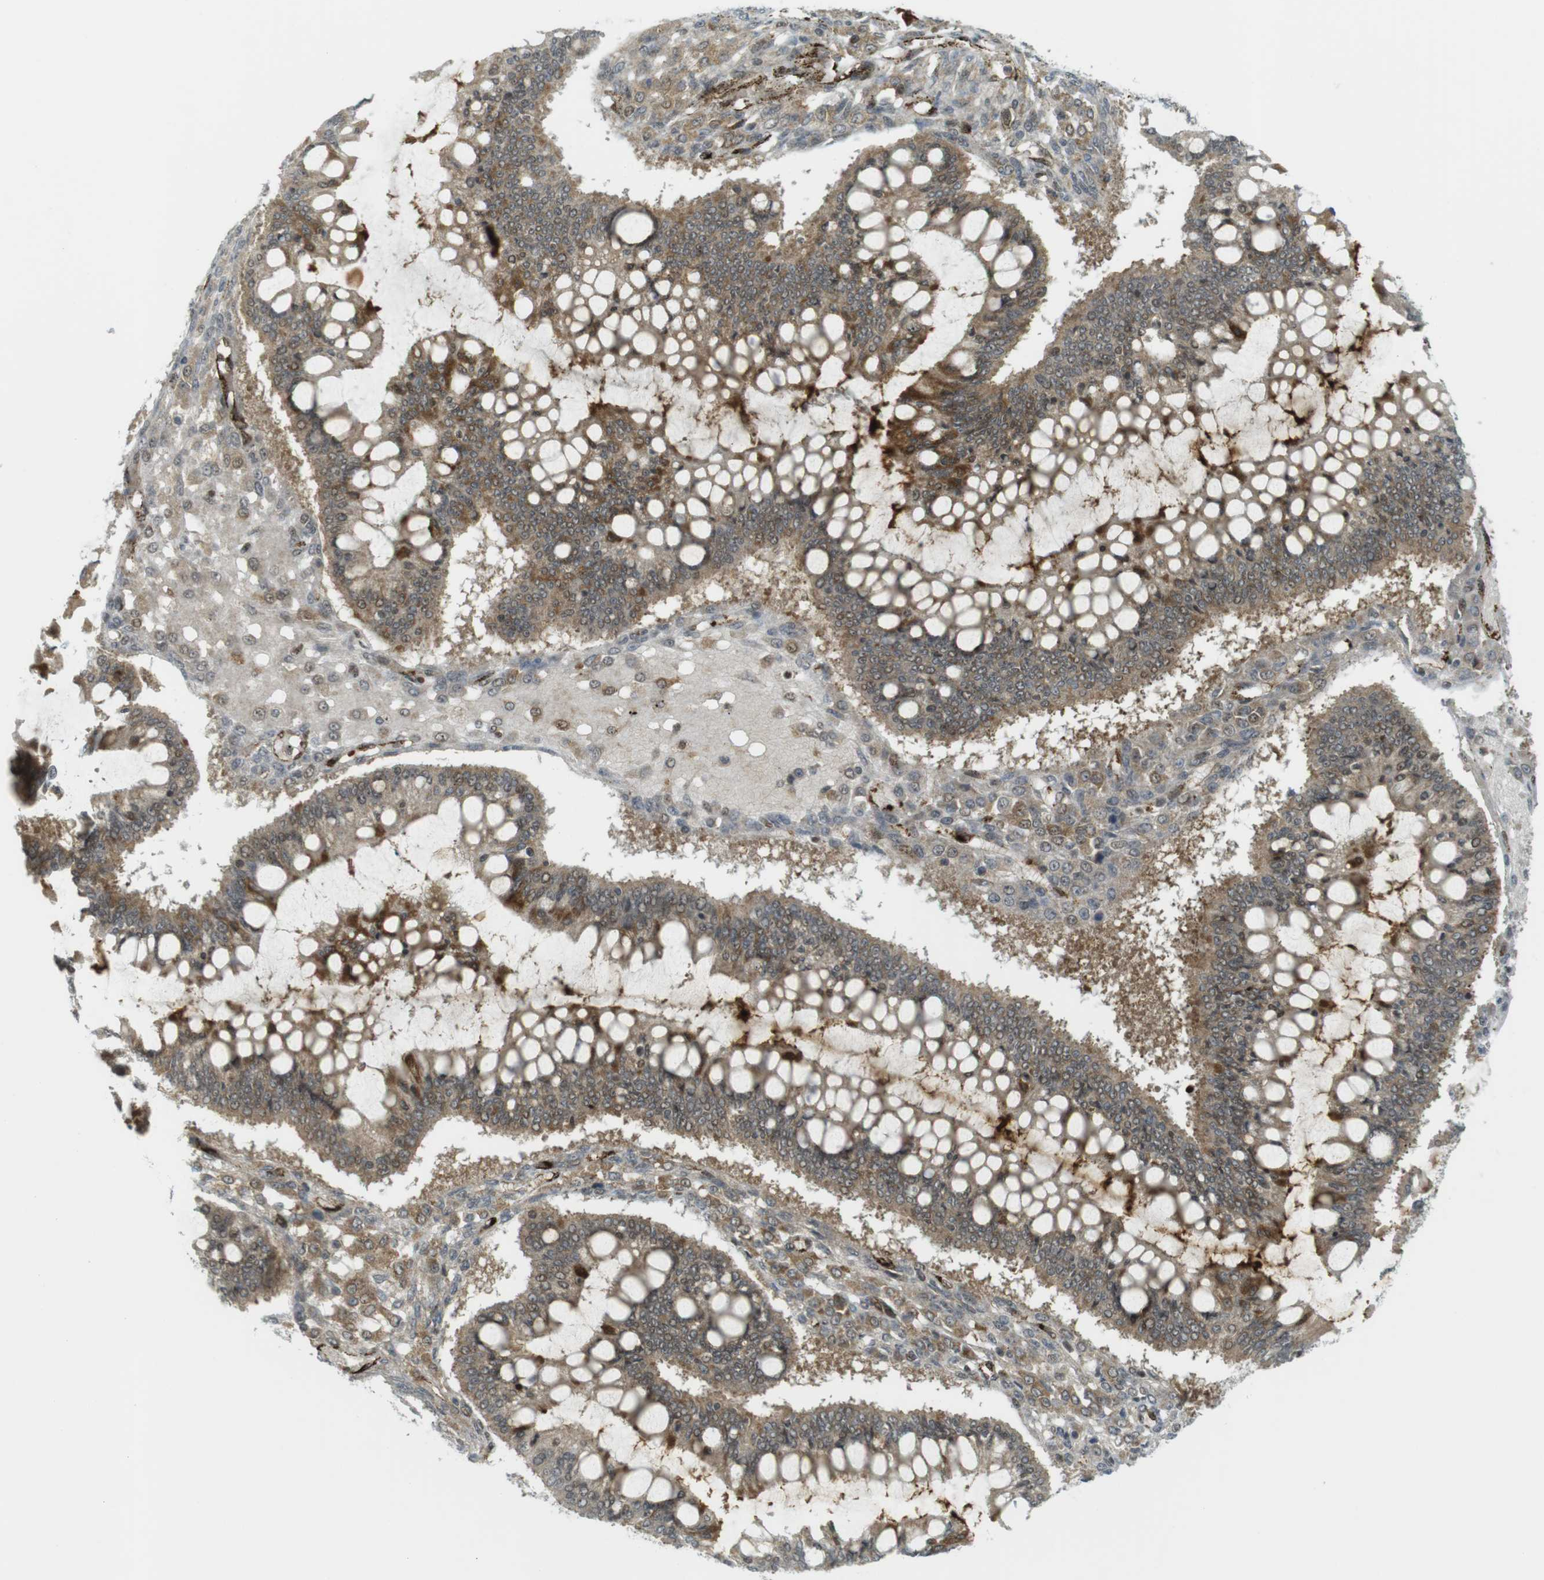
{"staining": {"intensity": "moderate", "quantity": ">75%", "location": "cytoplasmic/membranous,nuclear"}, "tissue": "ovarian cancer", "cell_type": "Tumor cells", "image_type": "cancer", "snomed": [{"axis": "morphology", "description": "Cystadenocarcinoma, mucinous, NOS"}, {"axis": "topography", "description": "Ovary"}], "caption": "An immunohistochemistry (IHC) micrograph of tumor tissue is shown. Protein staining in brown shows moderate cytoplasmic/membranous and nuclear positivity in ovarian cancer (mucinous cystadenocarcinoma) within tumor cells.", "gene": "PPP1R13B", "patient": {"sex": "female", "age": 73}}